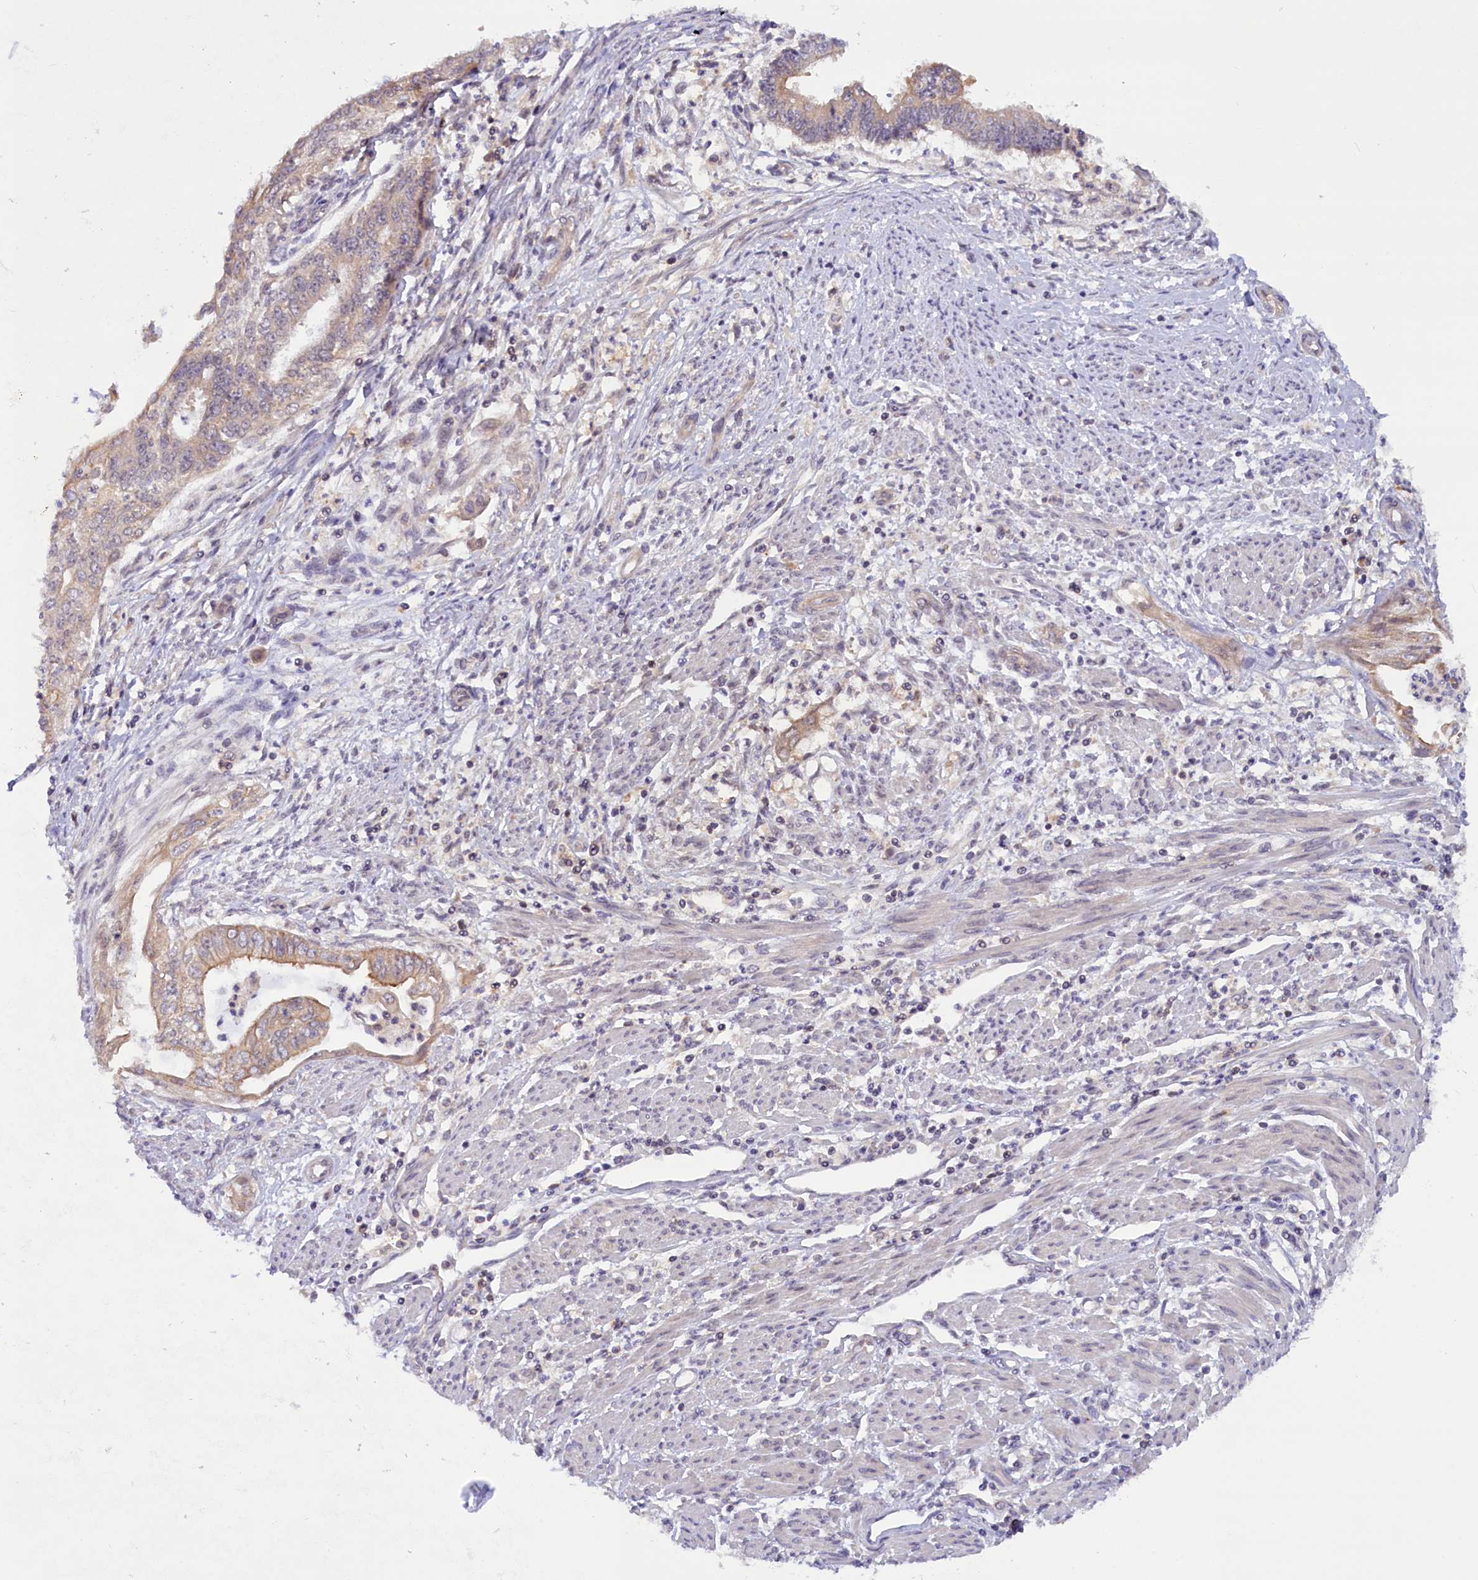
{"staining": {"intensity": "weak", "quantity": "25%-75%", "location": "cytoplasmic/membranous"}, "tissue": "endometrial cancer", "cell_type": "Tumor cells", "image_type": "cancer", "snomed": [{"axis": "morphology", "description": "Adenocarcinoma, NOS"}, {"axis": "topography", "description": "Endometrium"}], "caption": "The immunohistochemical stain highlights weak cytoplasmic/membranous staining in tumor cells of endometrial cancer (adenocarcinoma) tissue.", "gene": "TBCB", "patient": {"sex": "female", "age": 73}}